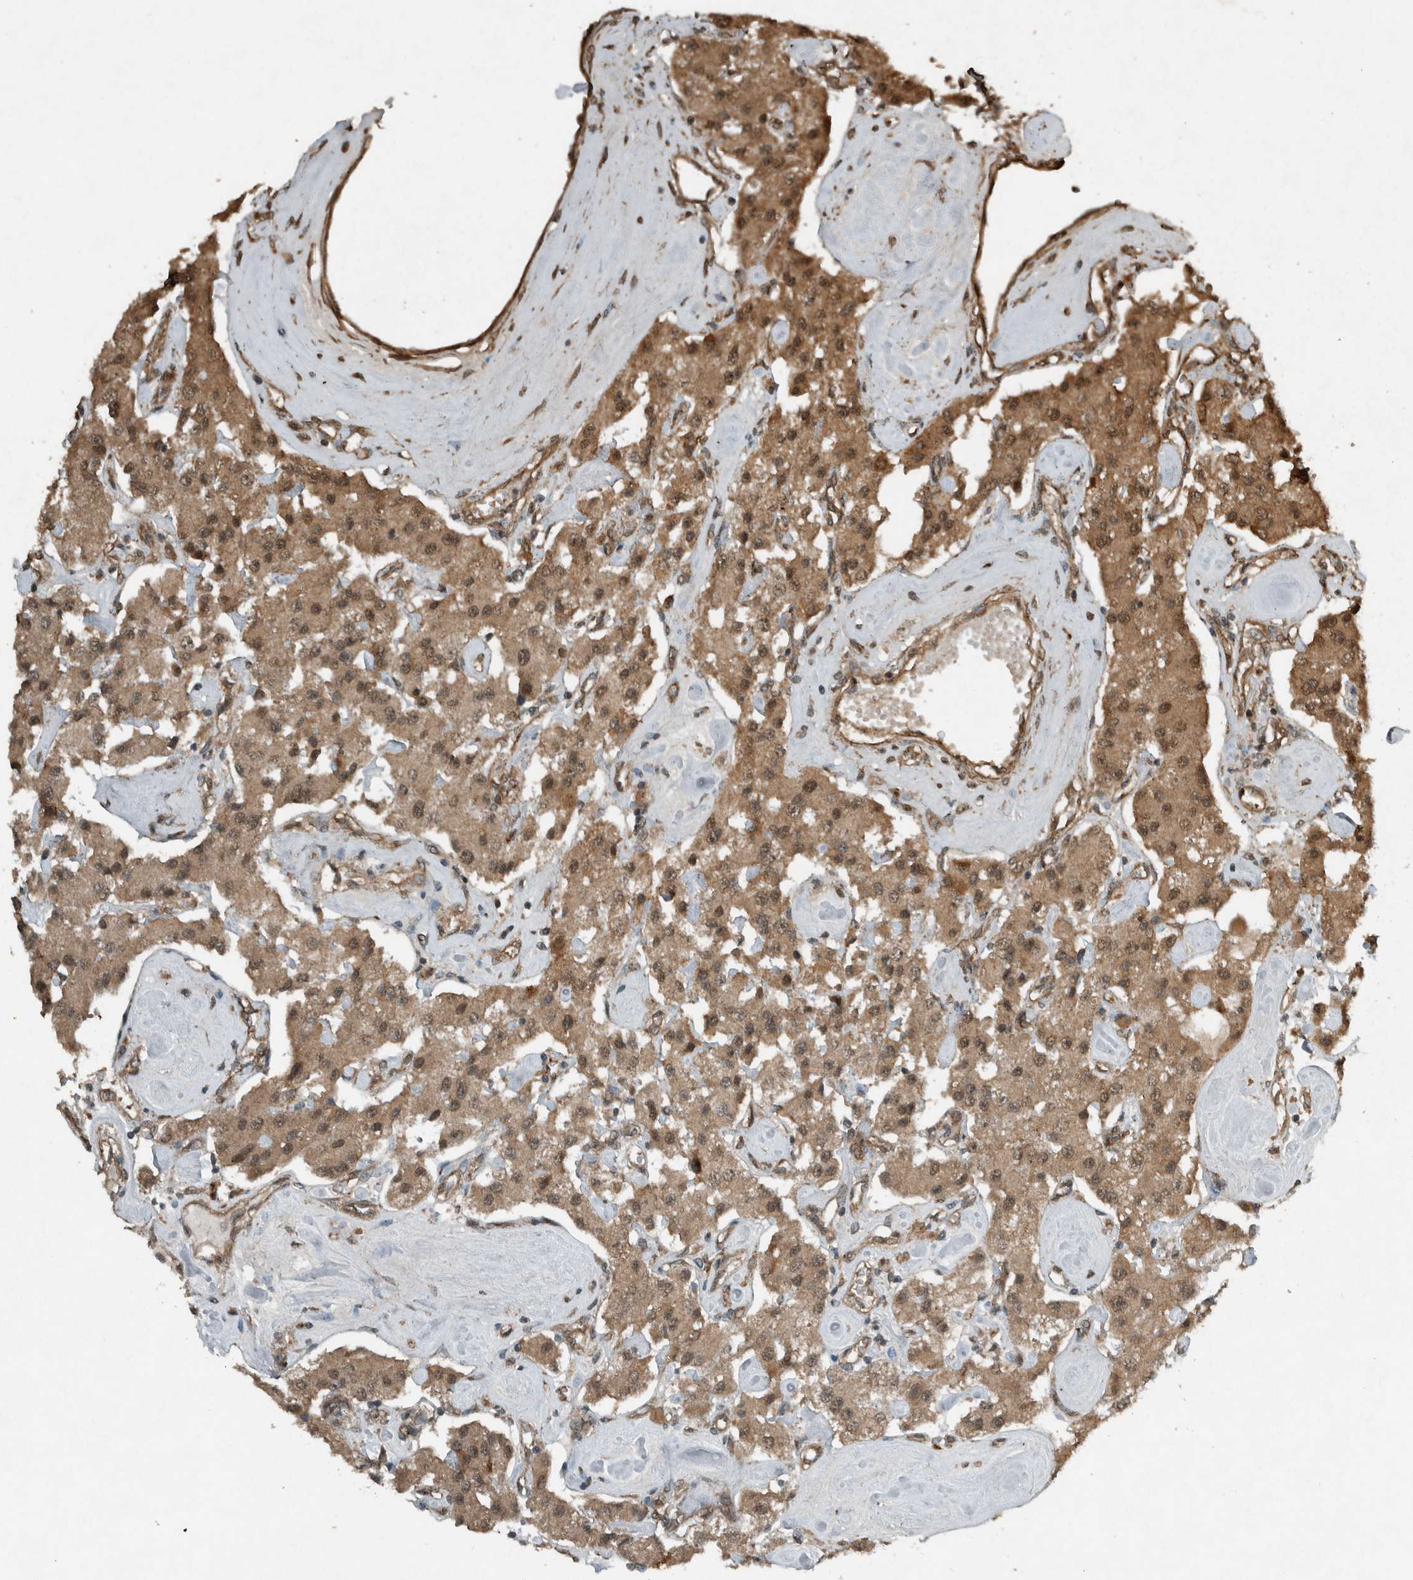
{"staining": {"intensity": "moderate", "quantity": ">75%", "location": "cytoplasmic/membranous,nuclear"}, "tissue": "carcinoid", "cell_type": "Tumor cells", "image_type": "cancer", "snomed": [{"axis": "morphology", "description": "Carcinoid, malignant, NOS"}, {"axis": "topography", "description": "Pancreas"}], "caption": "Protein expression analysis of malignant carcinoid reveals moderate cytoplasmic/membranous and nuclear expression in about >75% of tumor cells. The staining is performed using DAB brown chromogen to label protein expression. The nuclei are counter-stained blue using hematoxylin.", "gene": "ARHGEF12", "patient": {"sex": "male", "age": 41}}